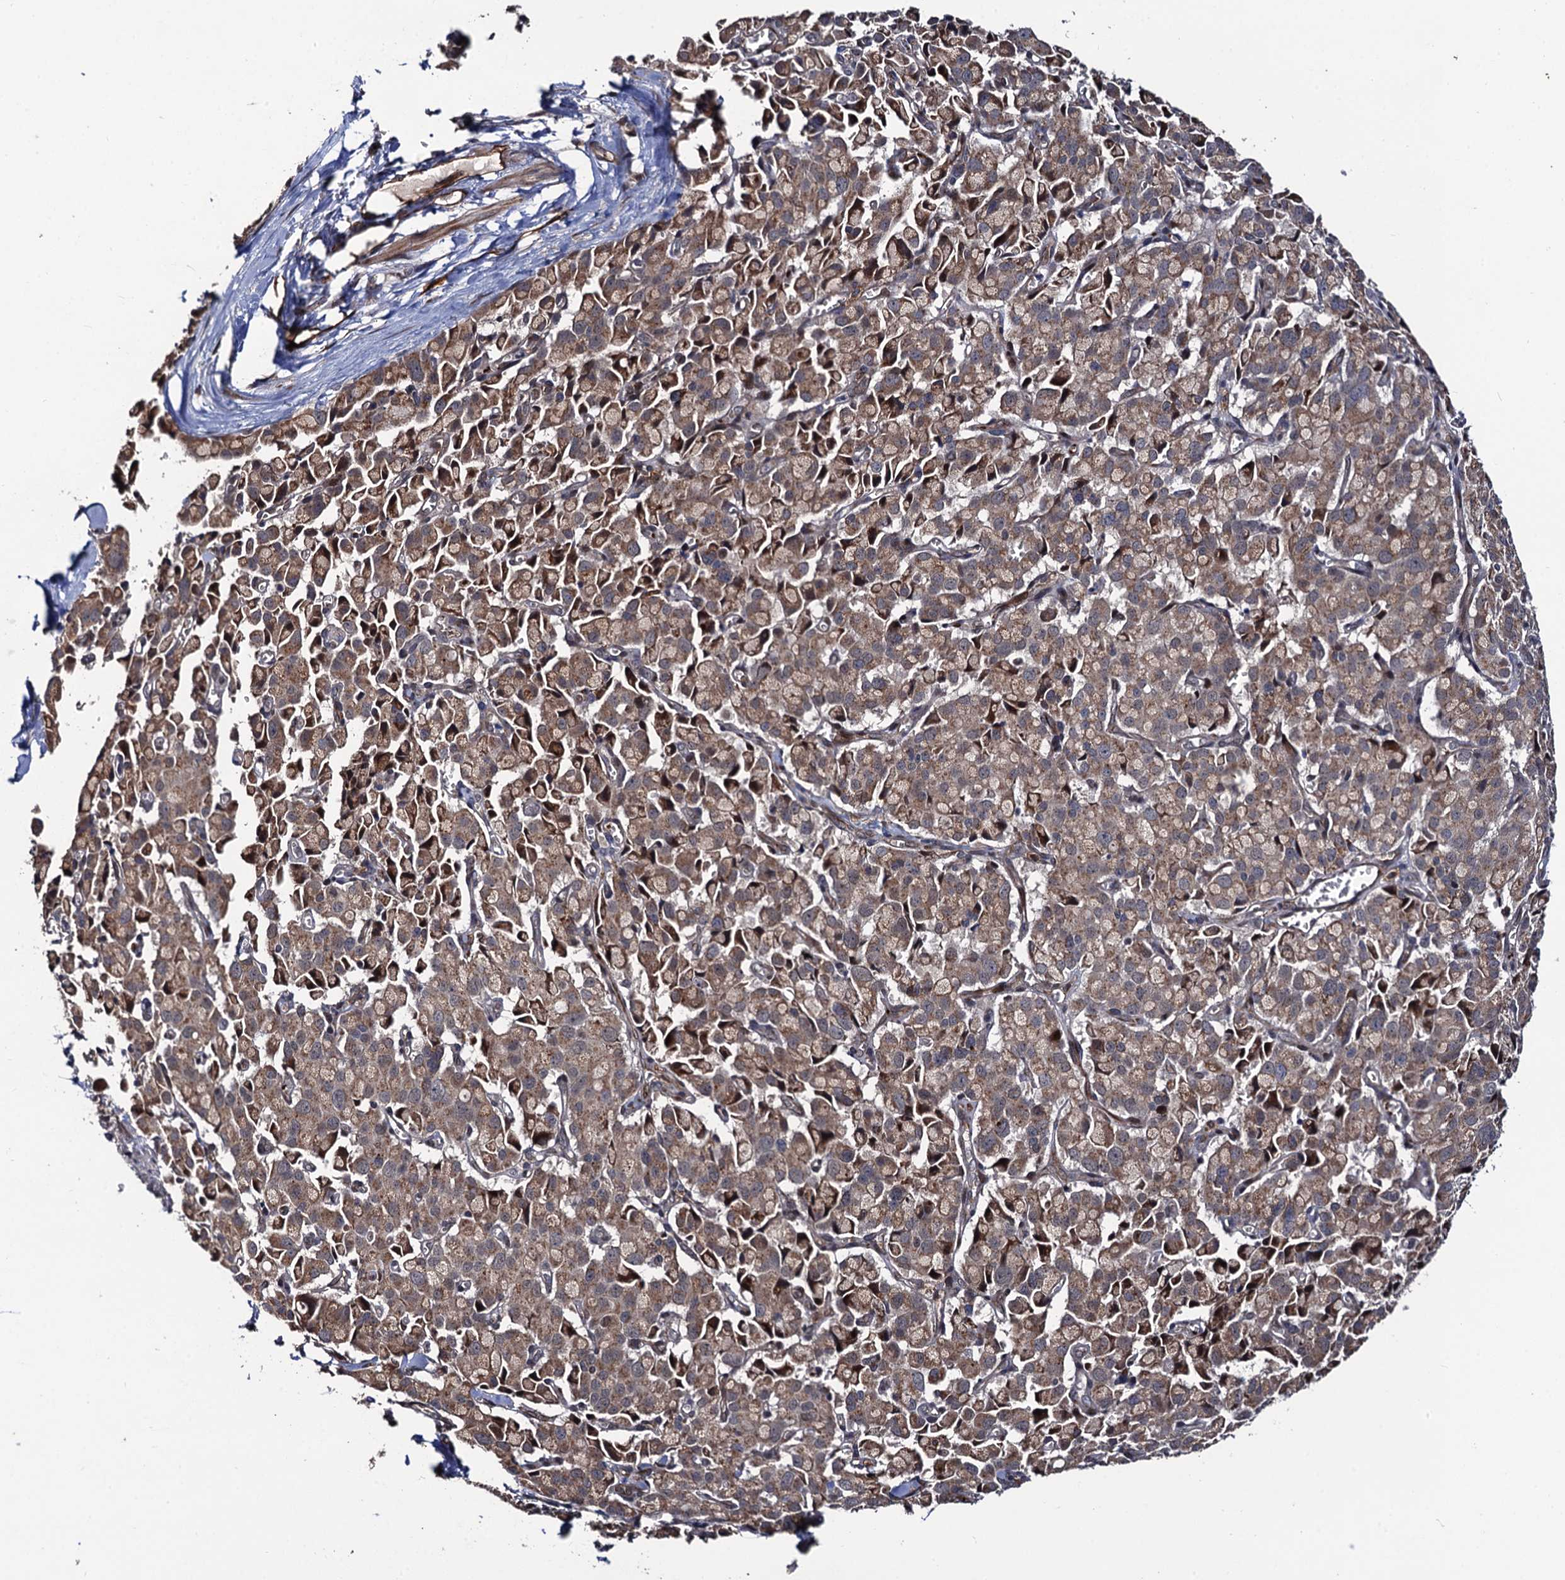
{"staining": {"intensity": "moderate", "quantity": ">75%", "location": "cytoplasmic/membranous,nuclear"}, "tissue": "pancreatic cancer", "cell_type": "Tumor cells", "image_type": "cancer", "snomed": [{"axis": "morphology", "description": "Adenocarcinoma, NOS"}, {"axis": "topography", "description": "Pancreas"}], "caption": "Pancreatic cancer (adenocarcinoma) was stained to show a protein in brown. There is medium levels of moderate cytoplasmic/membranous and nuclear positivity in approximately >75% of tumor cells. The protein is shown in brown color, while the nuclei are stained blue.", "gene": "LRRC63", "patient": {"sex": "male", "age": 65}}